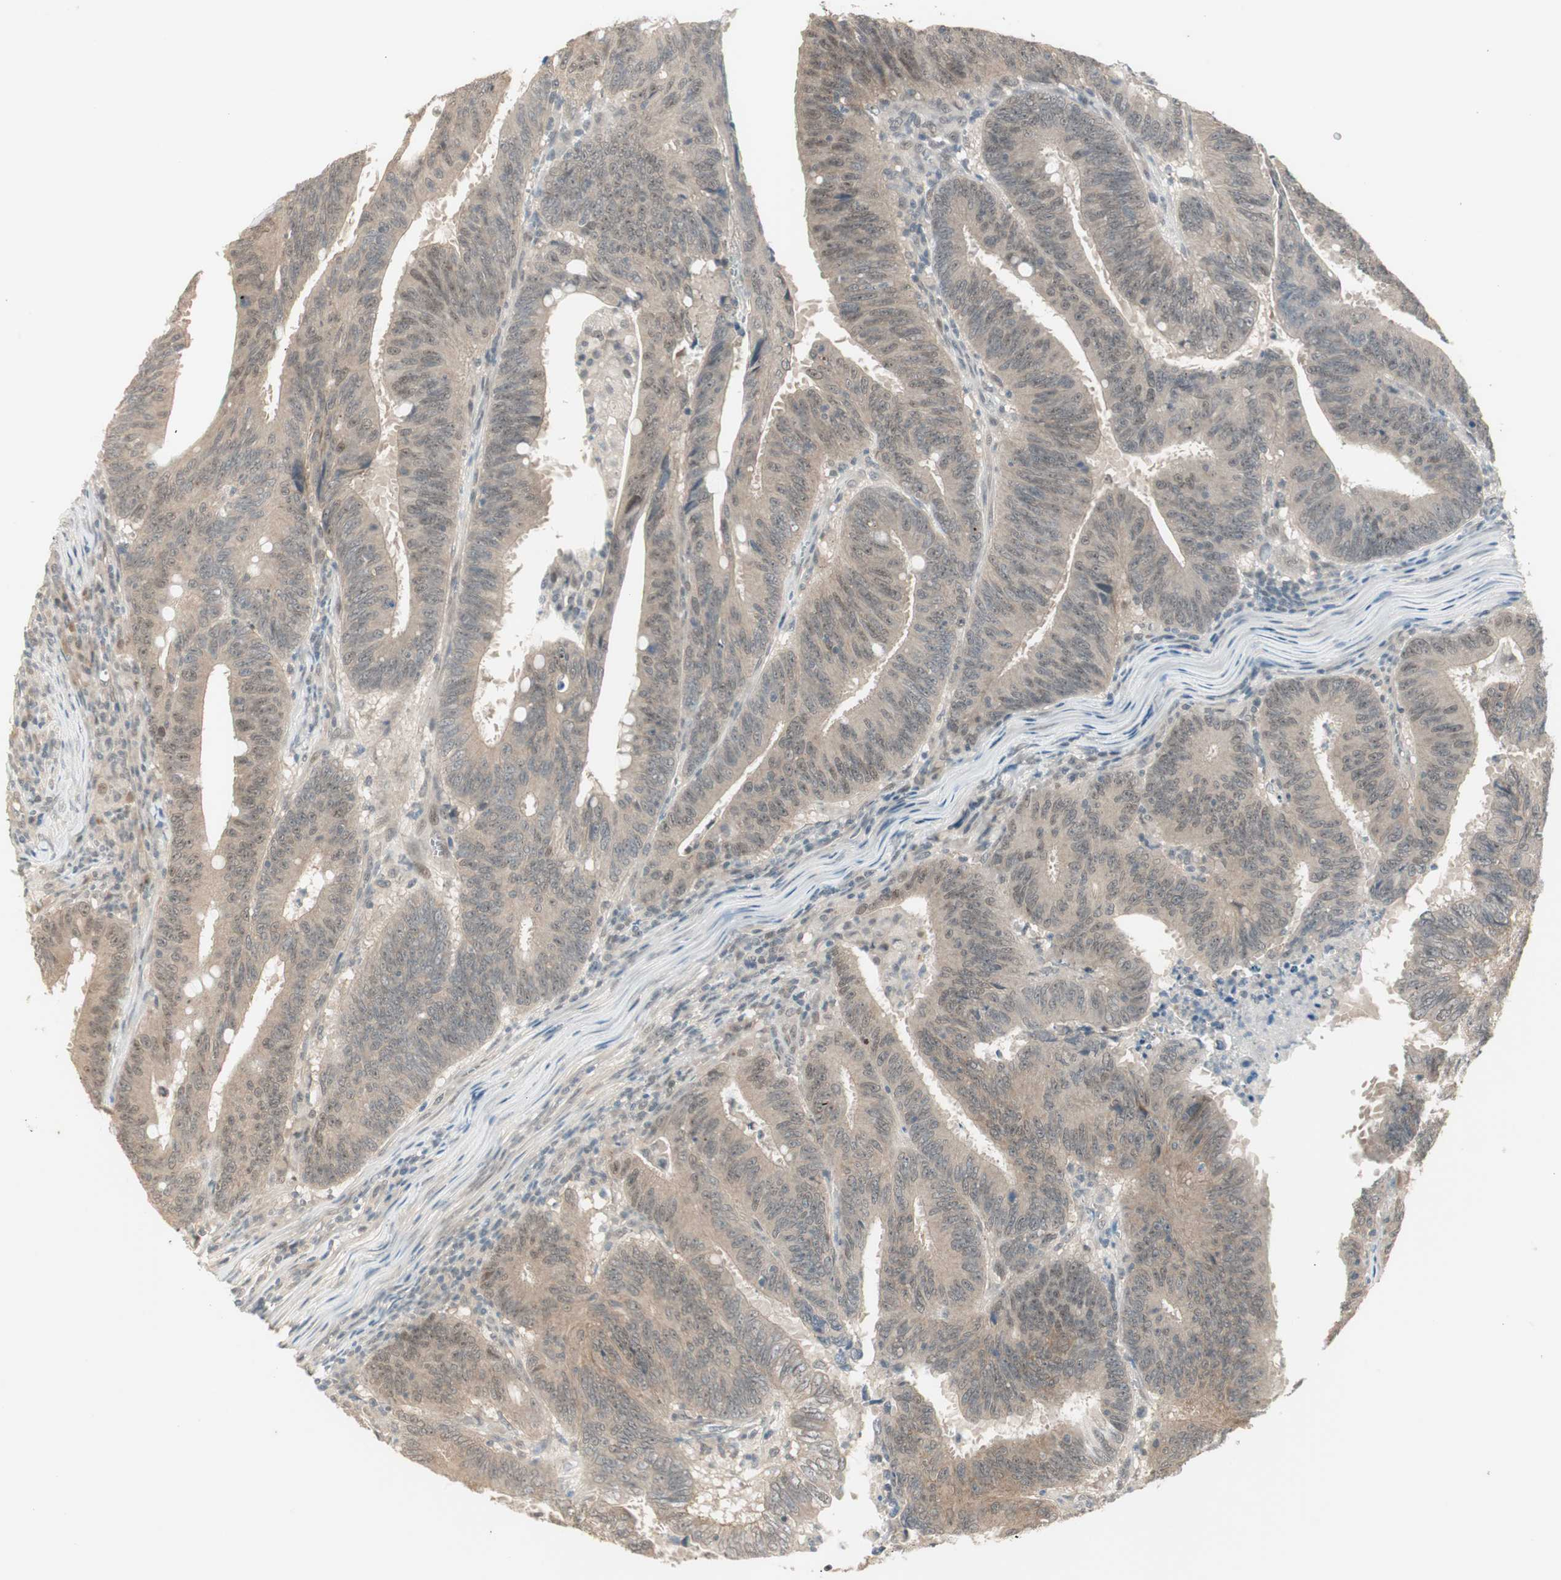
{"staining": {"intensity": "moderate", "quantity": "<25%", "location": "nuclear"}, "tissue": "colorectal cancer", "cell_type": "Tumor cells", "image_type": "cancer", "snomed": [{"axis": "morphology", "description": "Adenocarcinoma, NOS"}, {"axis": "topography", "description": "Colon"}], "caption": "There is low levels of moderate nuclear staining in tumor cells of colorectal cancer (adenocarcinoma), as demonstrated by immunohistochemical staining (brown color).", "gene": "RNGTT", "patient": {"sex": "male", "age": 45}}